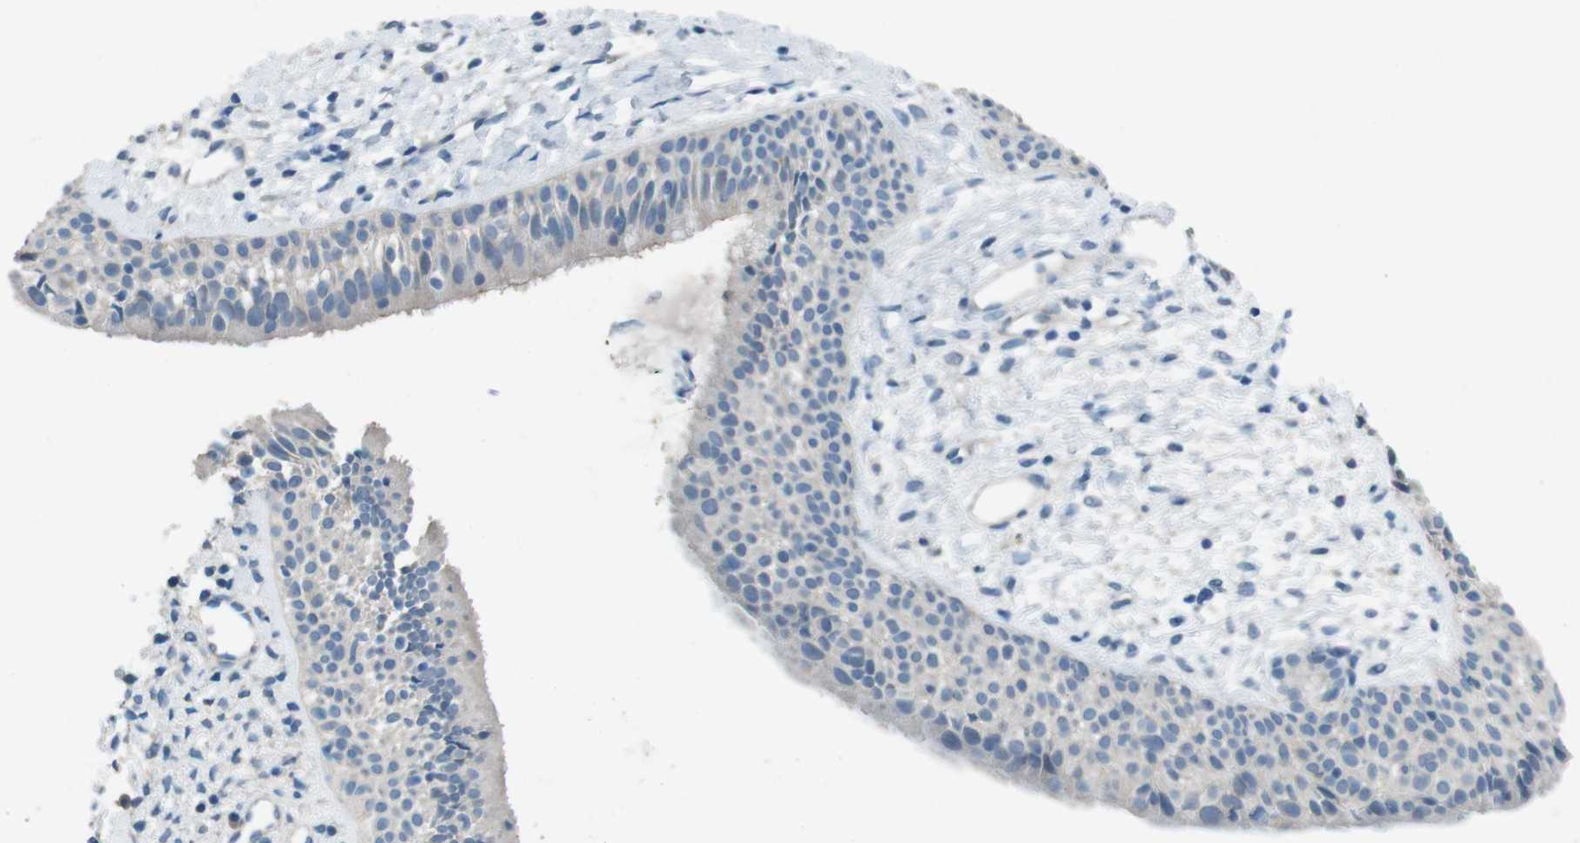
{"staining": {"intensity": "negative", "quantity": "none", "location": "none"}, "tissue": "nasopharynx", "cell_type": "Respiratory epithelial cells", "image_type": "normal", "snomed": [{"axis": "morphology", "description": "Normal tissue, NOS"}, {"axis": "topography", "description": "Nasopharynx"}], "caption": "IHC micrograph of normal nasopharynx: nasopharynx stained with DAB (3,3'-diaminobenzidine) reveals no significant protein expression in respiratory epithelial cells.", "gene": "CYP2C19", "patient": {"sex": "male", "age": 22}}